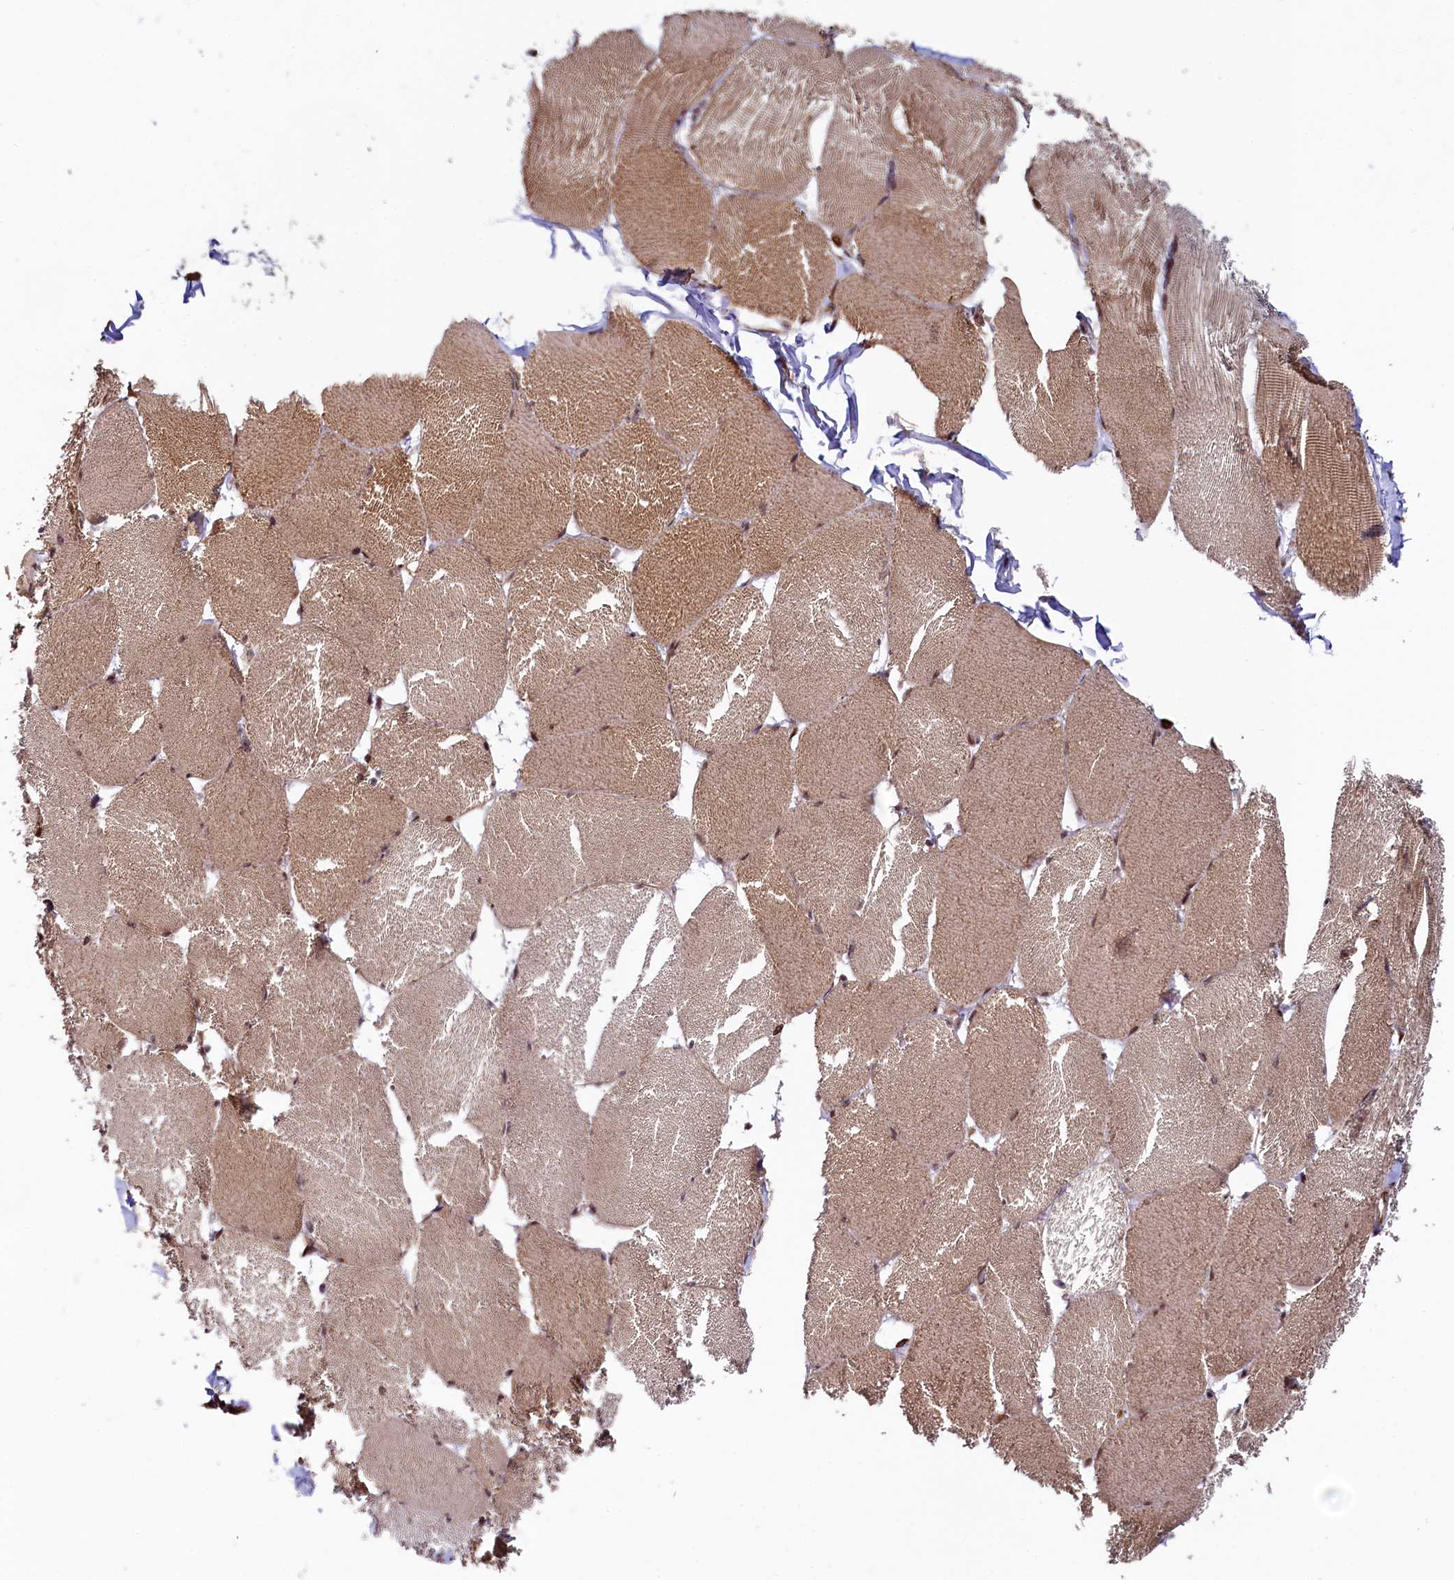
{"staining": {"intensity": "moderate", "quantity": ">75%", "location": "cytoplasmic/membranous,nuclear"}, "tissue": "skeletal muscle", "cell_type": "Myocytes", "image_type": "normal", "snomed": [{"axis": "morphology", "description": "Normal tissue, NOS"}, {"axis": "topography", "description": "Skin"}, {"axis": "topography", "description": "Skeletal muscle"}], "caption": "Moderate cytoplasmic/membranous,nuclear expression is present in approximately >75% of myocytes in normal skeletal muscle. Immunohistochemistry (ihc) stains the protein in brown and the nuclei are stained blue.", "gene": "LEO1", "patient": {"sex": "male", "age": 83}}